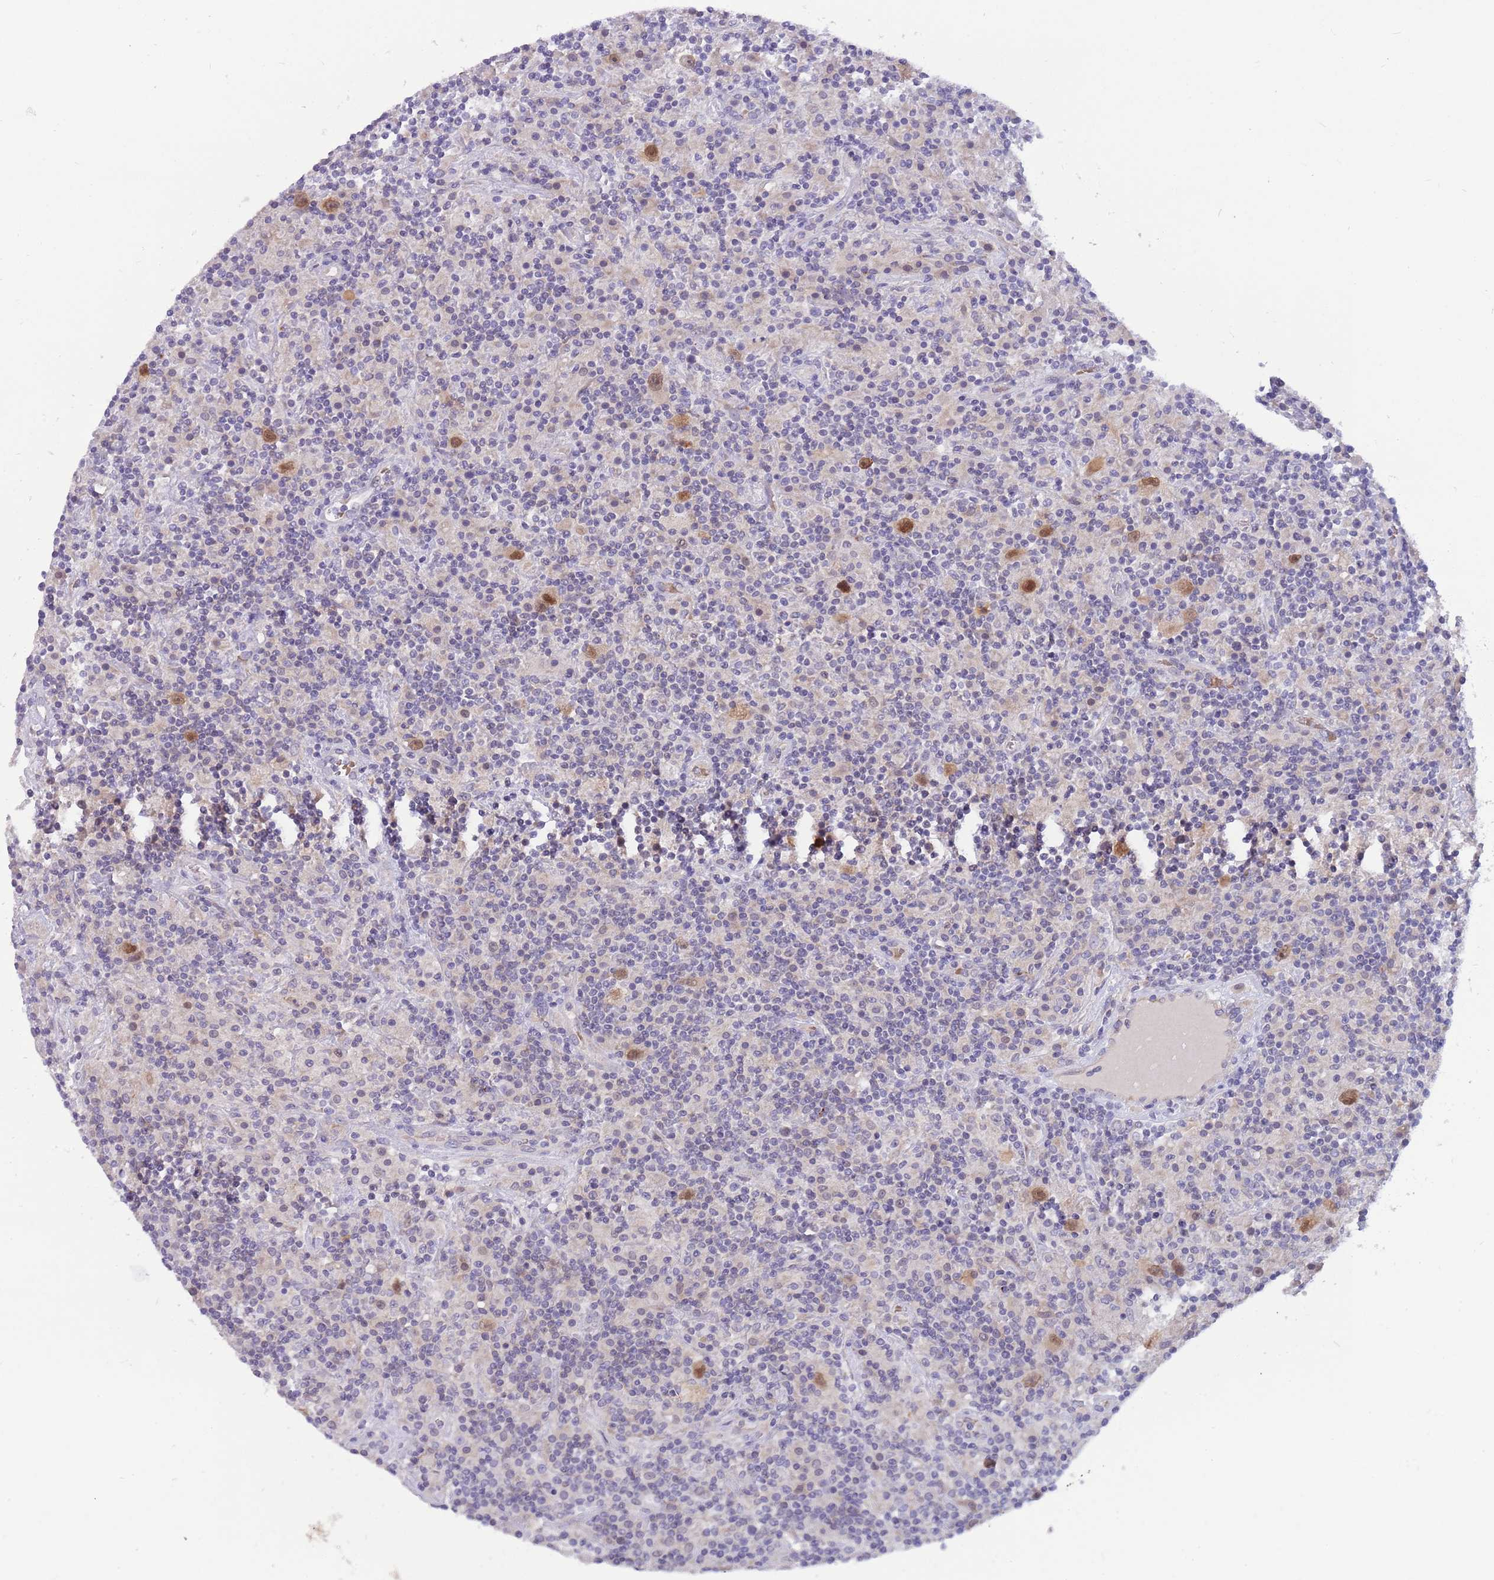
{"staining": {"intensity": "moderate", "quantity": ">75%", "location": "cytoplasmic/membranous,nuclear"}, "tissue": "lymphoma", "cell_type": "Tumor cells", "image_type": "cancer", "snomed": [{"axis": "morphology", "description": "Hodgkin's disease, NOS"}, {"axis": "topography", "description": "Lymph node"}], "caption": "Hodgkin's disease stained for a protein exhibits moderate cytoplasmic/membranous and nuclear positivity in tumor cells. Nuclei are stained in blue.", "gene": "DDHD1", "patient": {"sex": "male", "age": 70}}